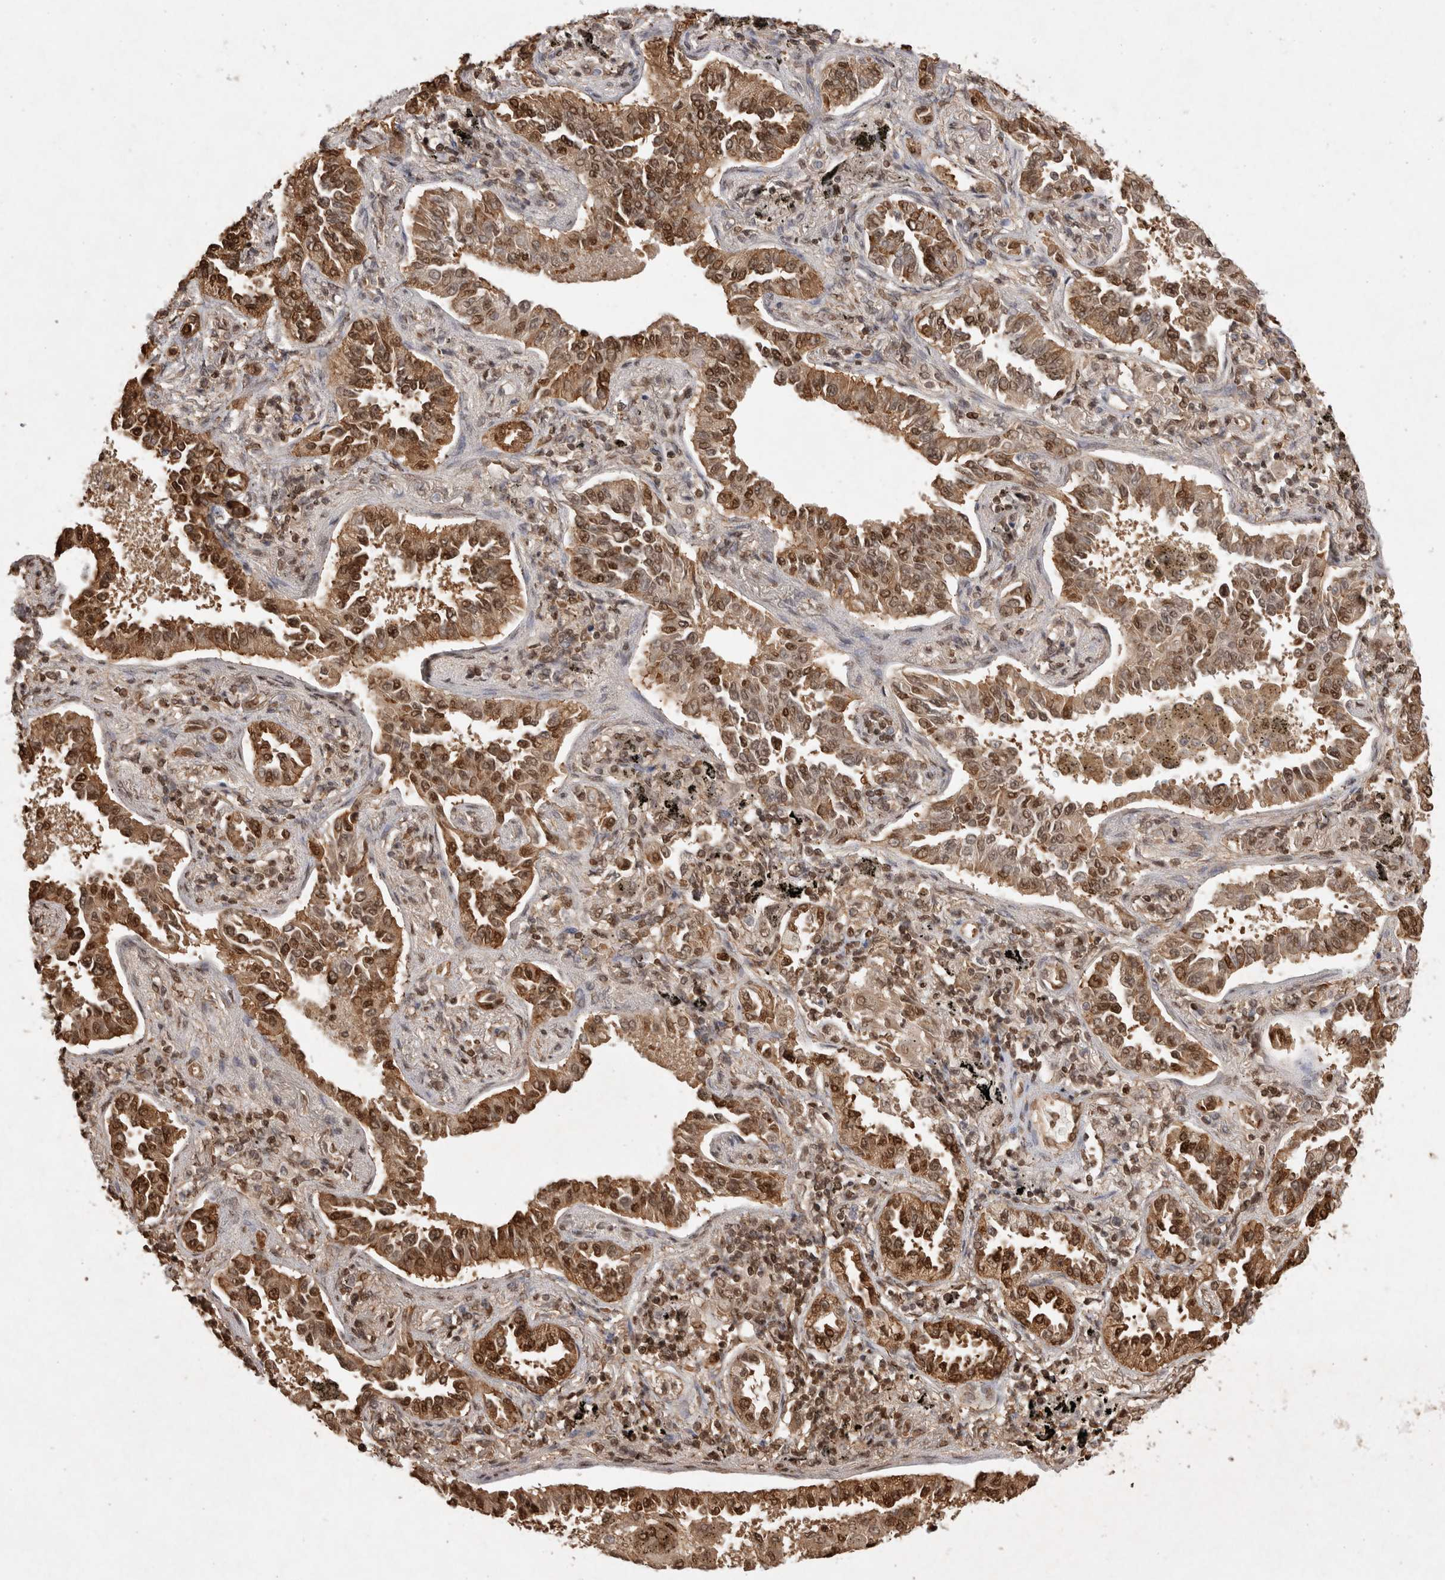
{"staining": {"intensity": "moderate", "quantity": ">75%", "location": "cytoplasmic/membranous,nuclear"}, "tissue": "lung cancer", "cell_type": "Tumor cells", "image_type": "cancer", "snomed": [{"axis": "morphology", "description": "Normal tissue, NOS"}, {"axis": "morphology", "description": "Adenocarcinoma, NOS"}, {"axis": "topography", "description": "Lung"}], "caption": "Moderate cytoplasmic/membranous and nuclear staining for a protein is present in about >75% of tumor cells of lung adenocarcinoma using IHC.", "gene": "HDGF", "patient": {"sex": "male", "age": 59}}